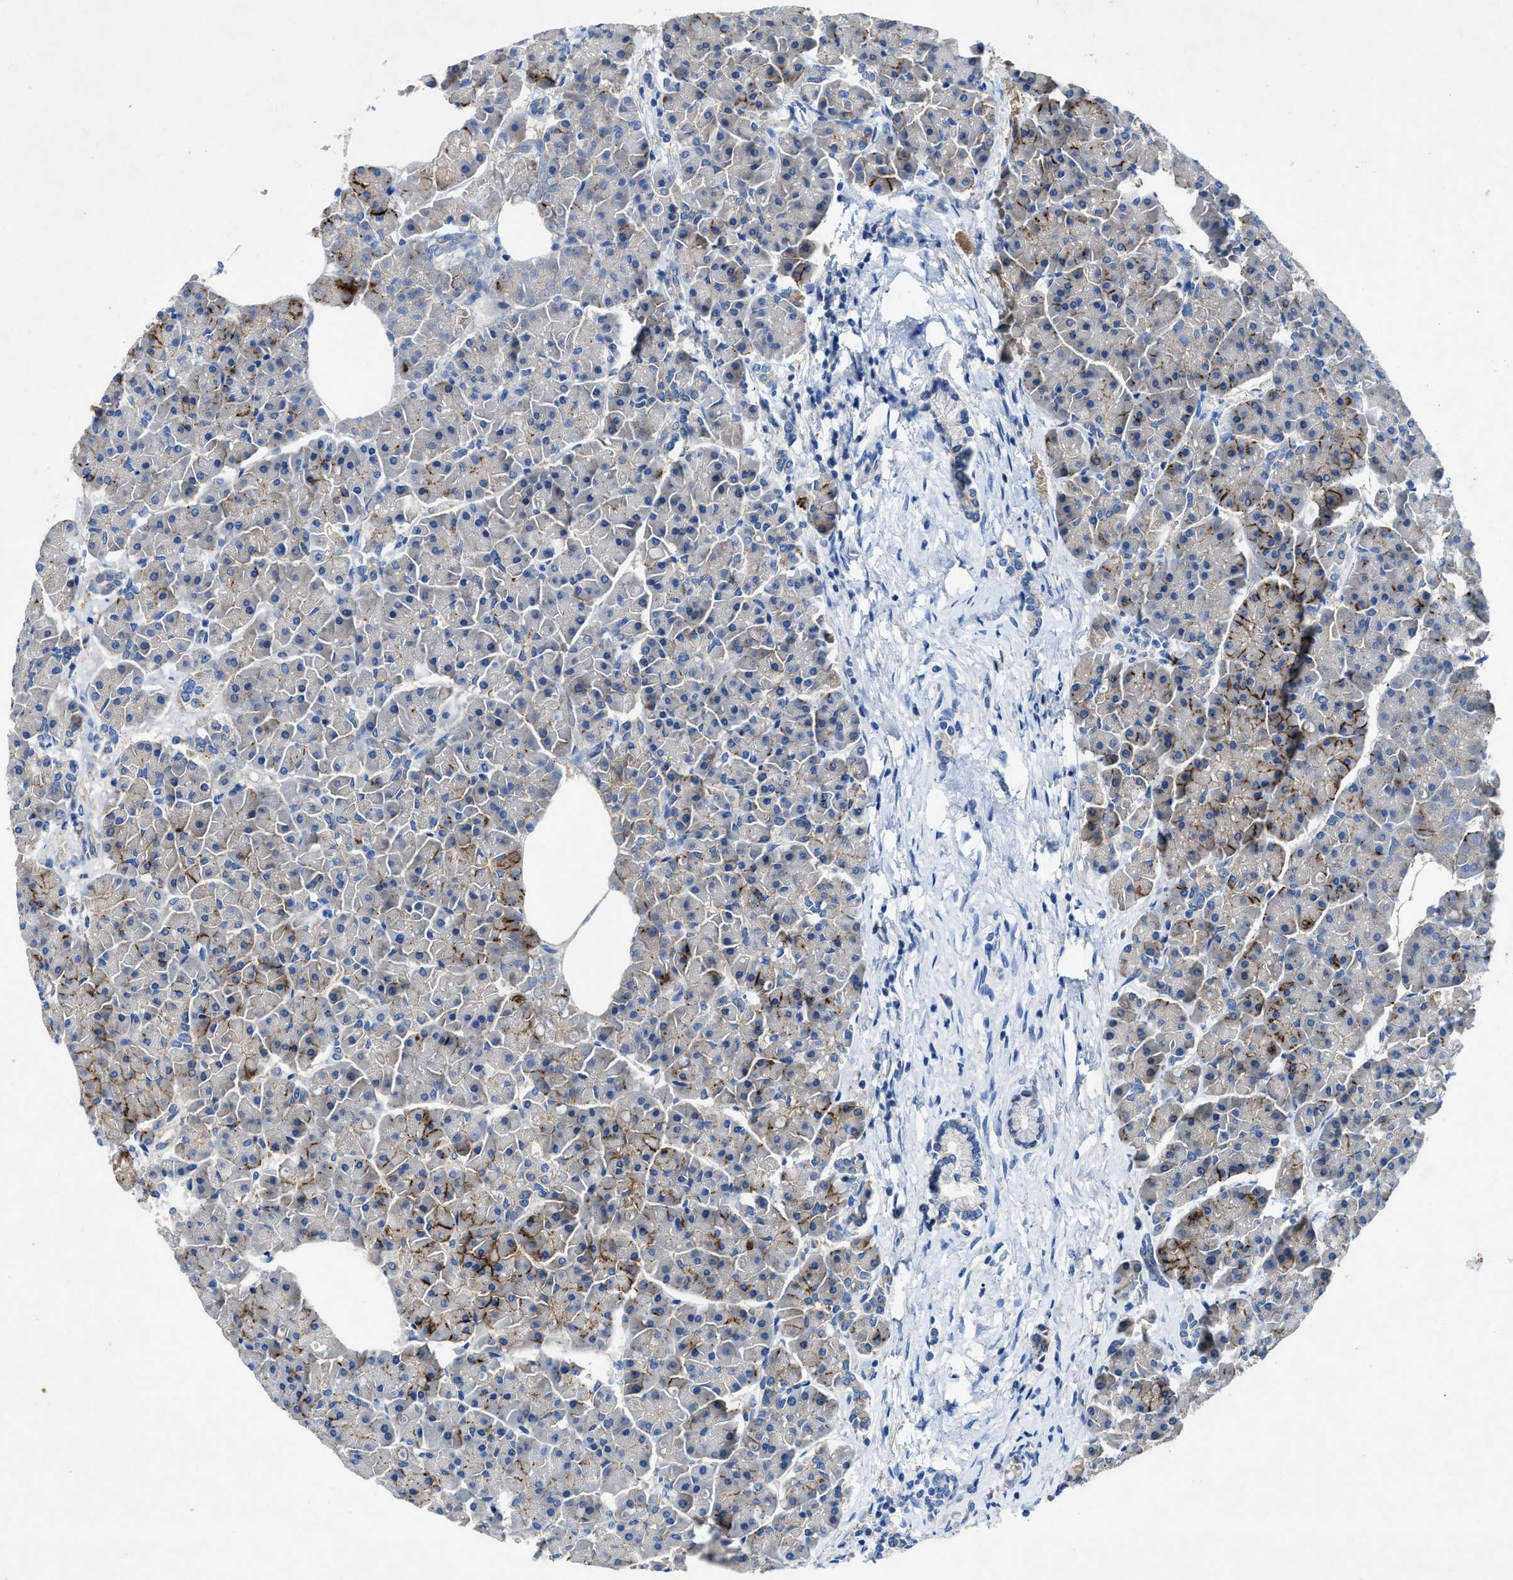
{"staining": {"intensity": "moderate", "quantity": "25%-75%", "location": "cytoplasmic/membranous"}, "tissue": "pancreas", "cell_type": "Exocrine glandular cells", "image_type": "normal", "snomed": [{"axis": "morphology", "description": "Normal tissue, NOS"}, {"axis": "topography", "description": "Pancreas"}], "caption": "Protein staining by immunohistochemistry (IHC) reveals moderate cytoplasmic/membranous positivity in approximately 25%-75% of exocrine glandular cells in normal pancreas.", "gene": "PTGFRN", "patient": {"sex": "female", "age": 70}}